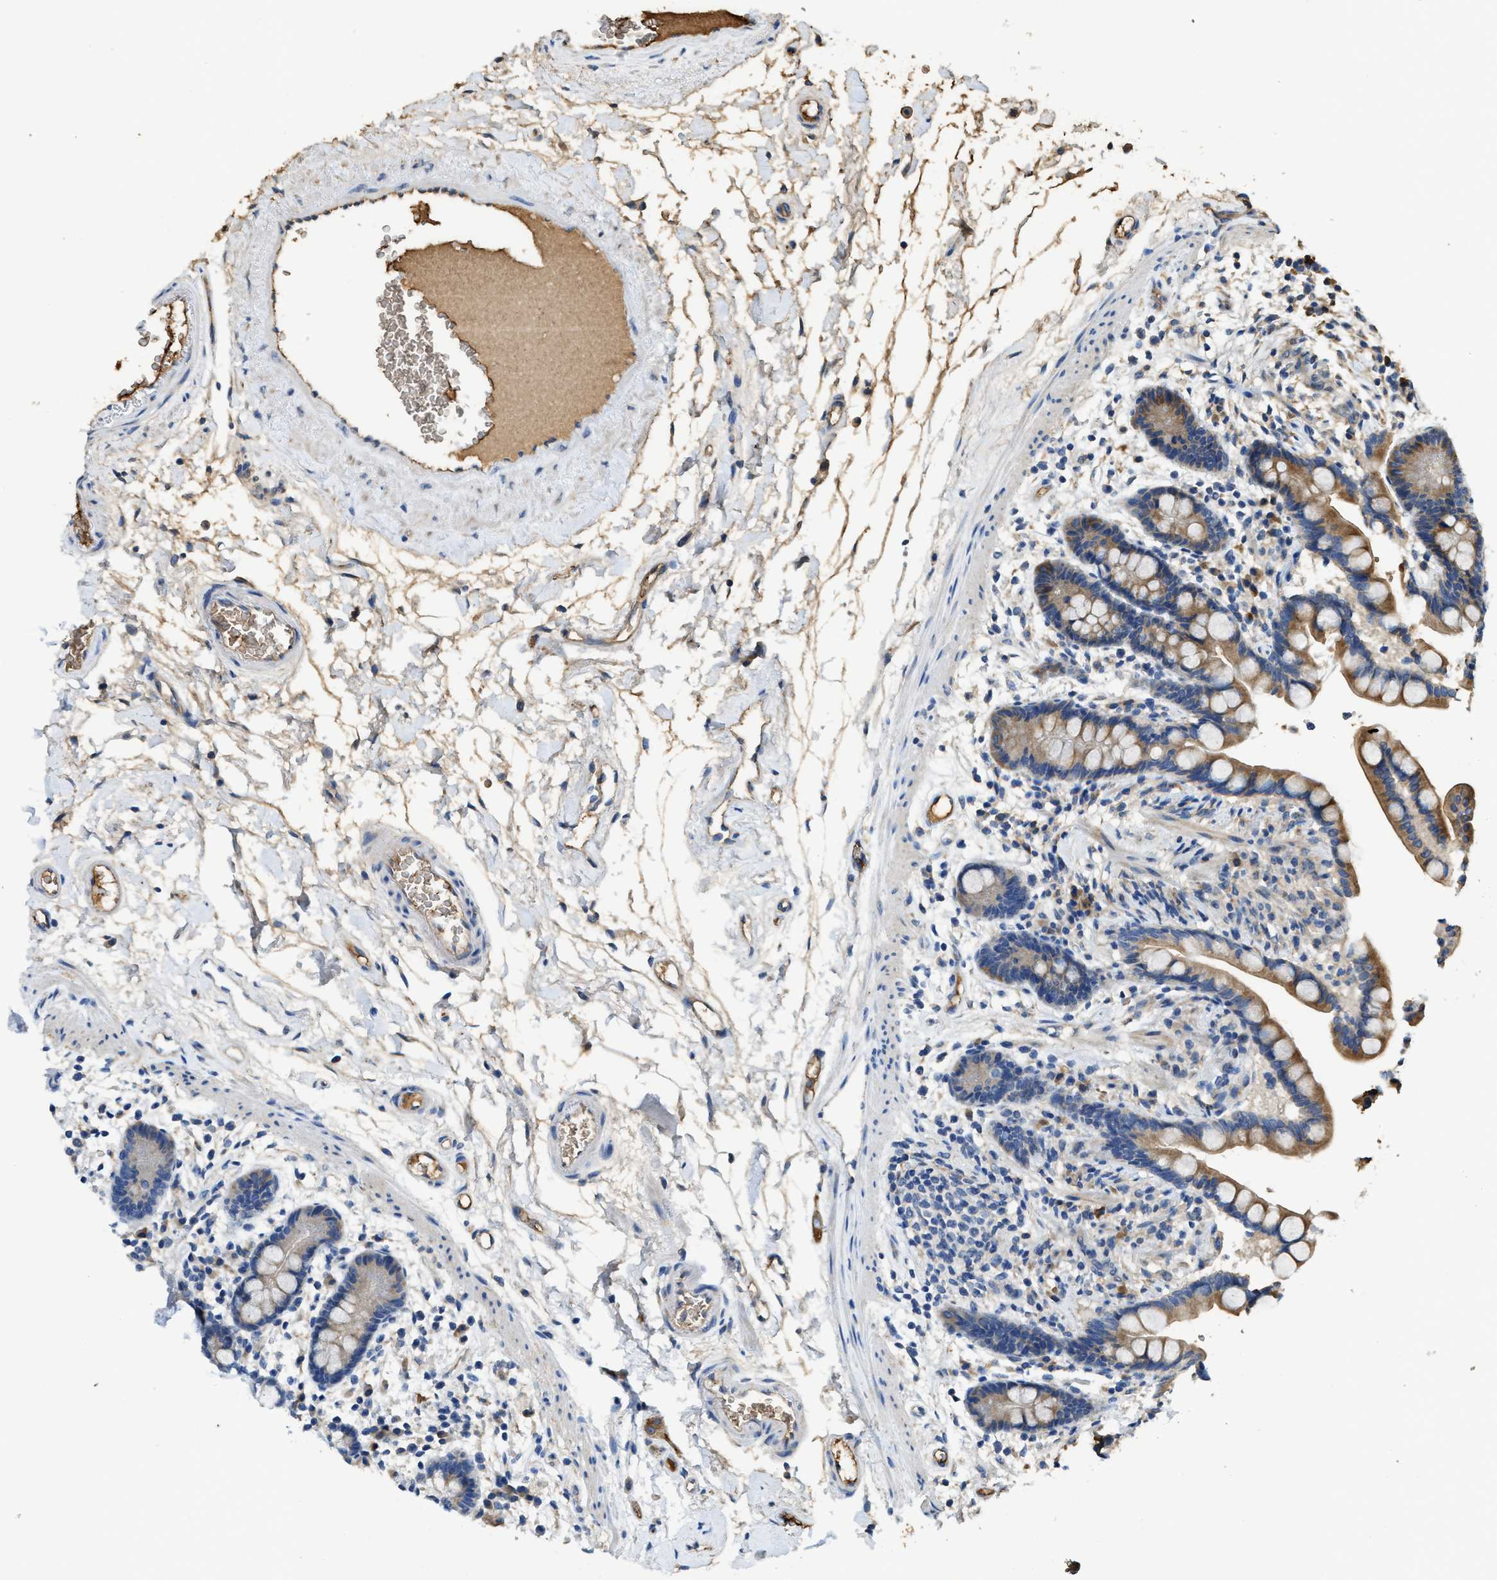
{"staining": {"intensity": "moderate", "quantity": "25%-75%", "location": "cytoplasmic/membranous"}, "tissue": "colon", "cell_type": "Endothelial cells", "image_type": "normal", "snomed": [{"axis": "morphology", "description": "Normal tissue, NOS"}, {"axis": "topography", "description": "Colon"}], "caption": "Unremarkable colon was stained to show a protein in brown. There is medium levels of moderate cytoplasmic/membranous expression in about 25%-75% of endothelial cells. (DAB (3,3'-diaminobenzidine) IHC, brown staining for protein, blue staining for nuclei).", "gene": "RIPK2", "patient": {"sex": "male", "age": 73}}